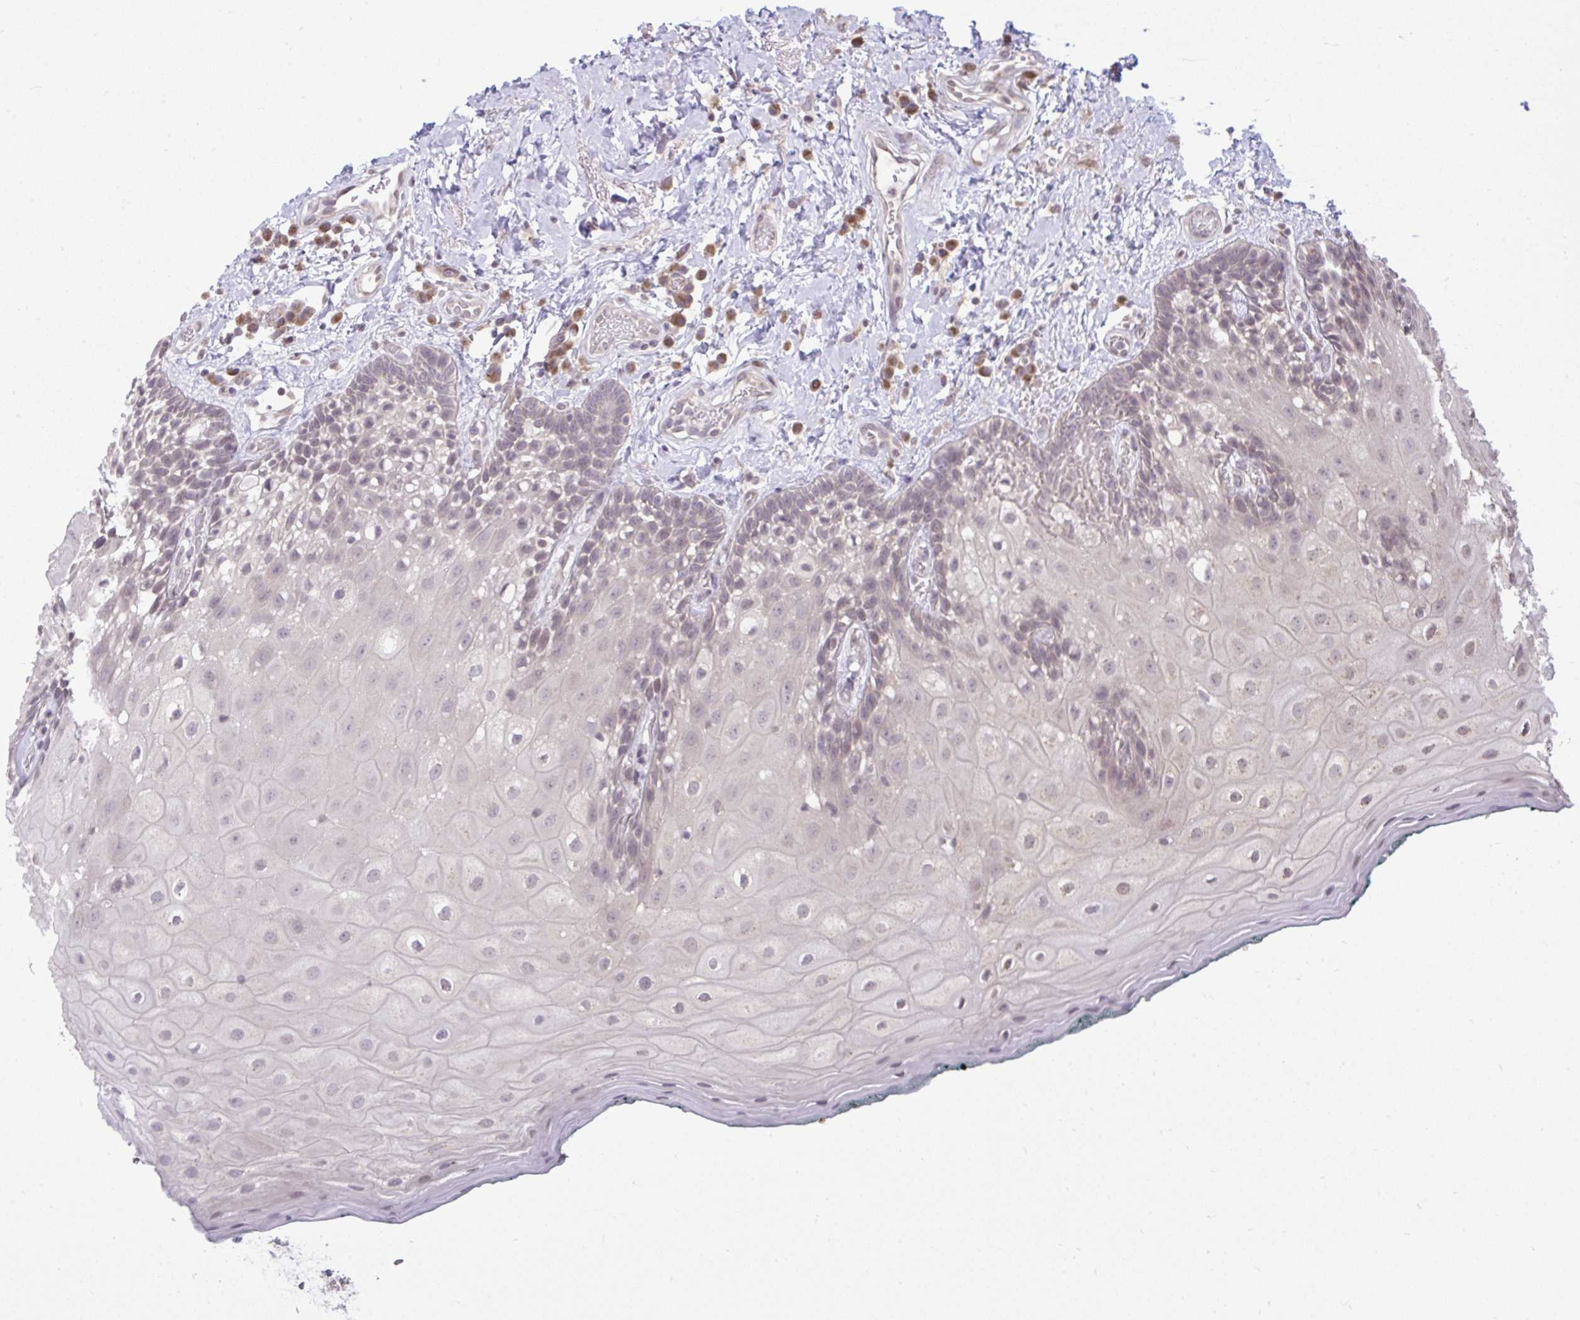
{"staining": {"intensity": "negative", "quantity": "none", "location": "none"}, "tissue": "oral mucosa", "cell_type": "Squamous epithelial cells", "image_type": "normal", "snomed": [{"axis": "morphology", "description": "Normal tissue, NOS"}, {"axis": "morphology", "description": "Squamous cell carcinoma, NOS"}, {"axis": "topography", "description": "Oral tissue"}, {"axis": "topography", "description": "Head-Neck"}], "caption": "Immunohistochemistry histopathology image of unremarkable oral mucosa: human oral mucosa stained with DAB displays no significant protein staining in squamous epithelial cells.", "gene": "CYP20A1", "patient": {"sex": "male", "age": 64}}